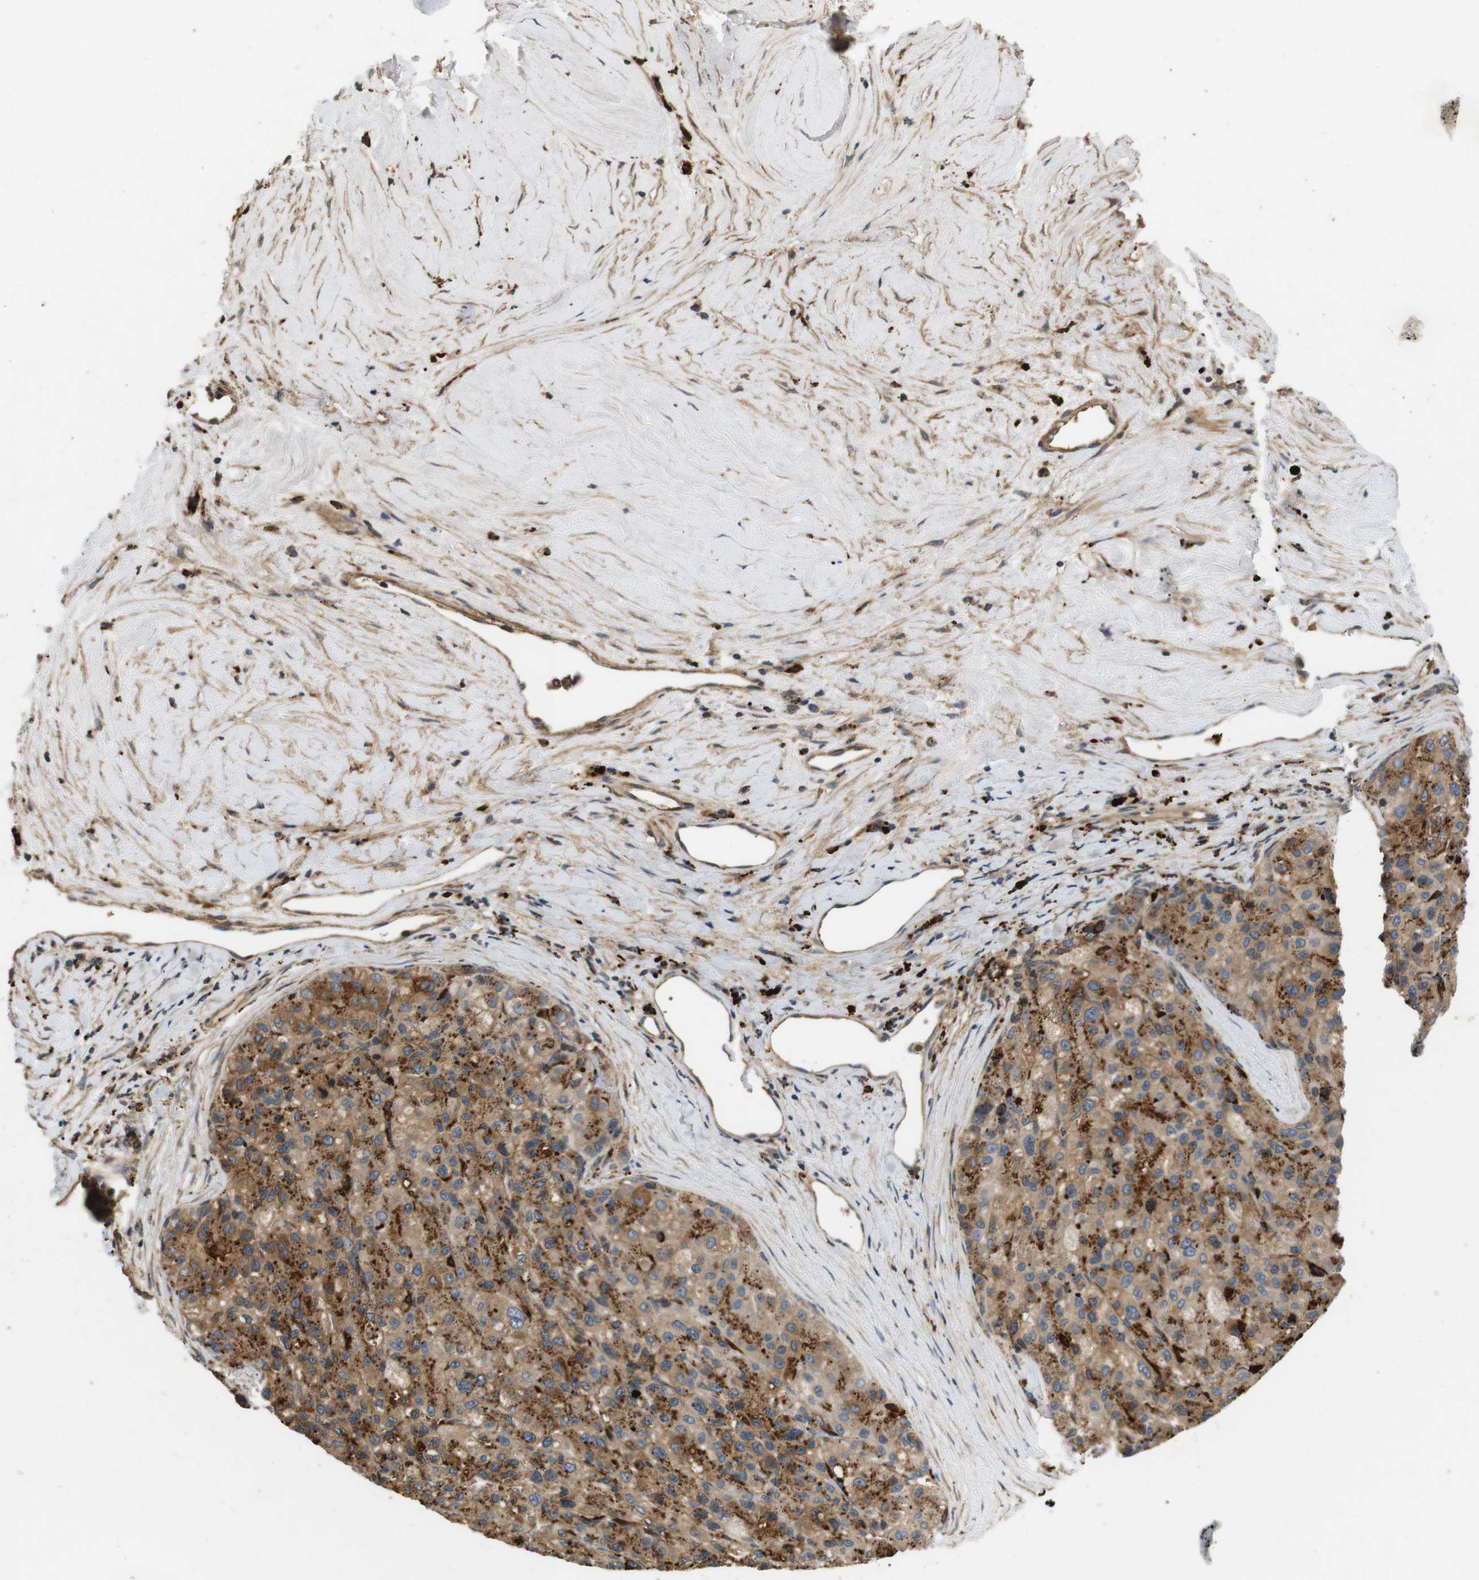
{"staining": {"intensity": "moderate", "quantity": ">75%", "location": "cytoplasmic/membranous"}, "tissue": "liver cancer", "cell_type": "Tumor cells", "image_type": "cancer", "snomed": [{"axis": "morphology", "description": "Carcinoma, Hepatocellular, NOS"}, {"axis": "topography", "description": "Liver"}], "caption": "Immunohistochemical staining of hepatocellular carcinoma (liver) reveals medium levels of moderate cytoplasmic/membranous protein positivity in approximately >75% of tumor cells.", "gene": "TXNRD1", "patient": {"sex": "male", "age": 80}}